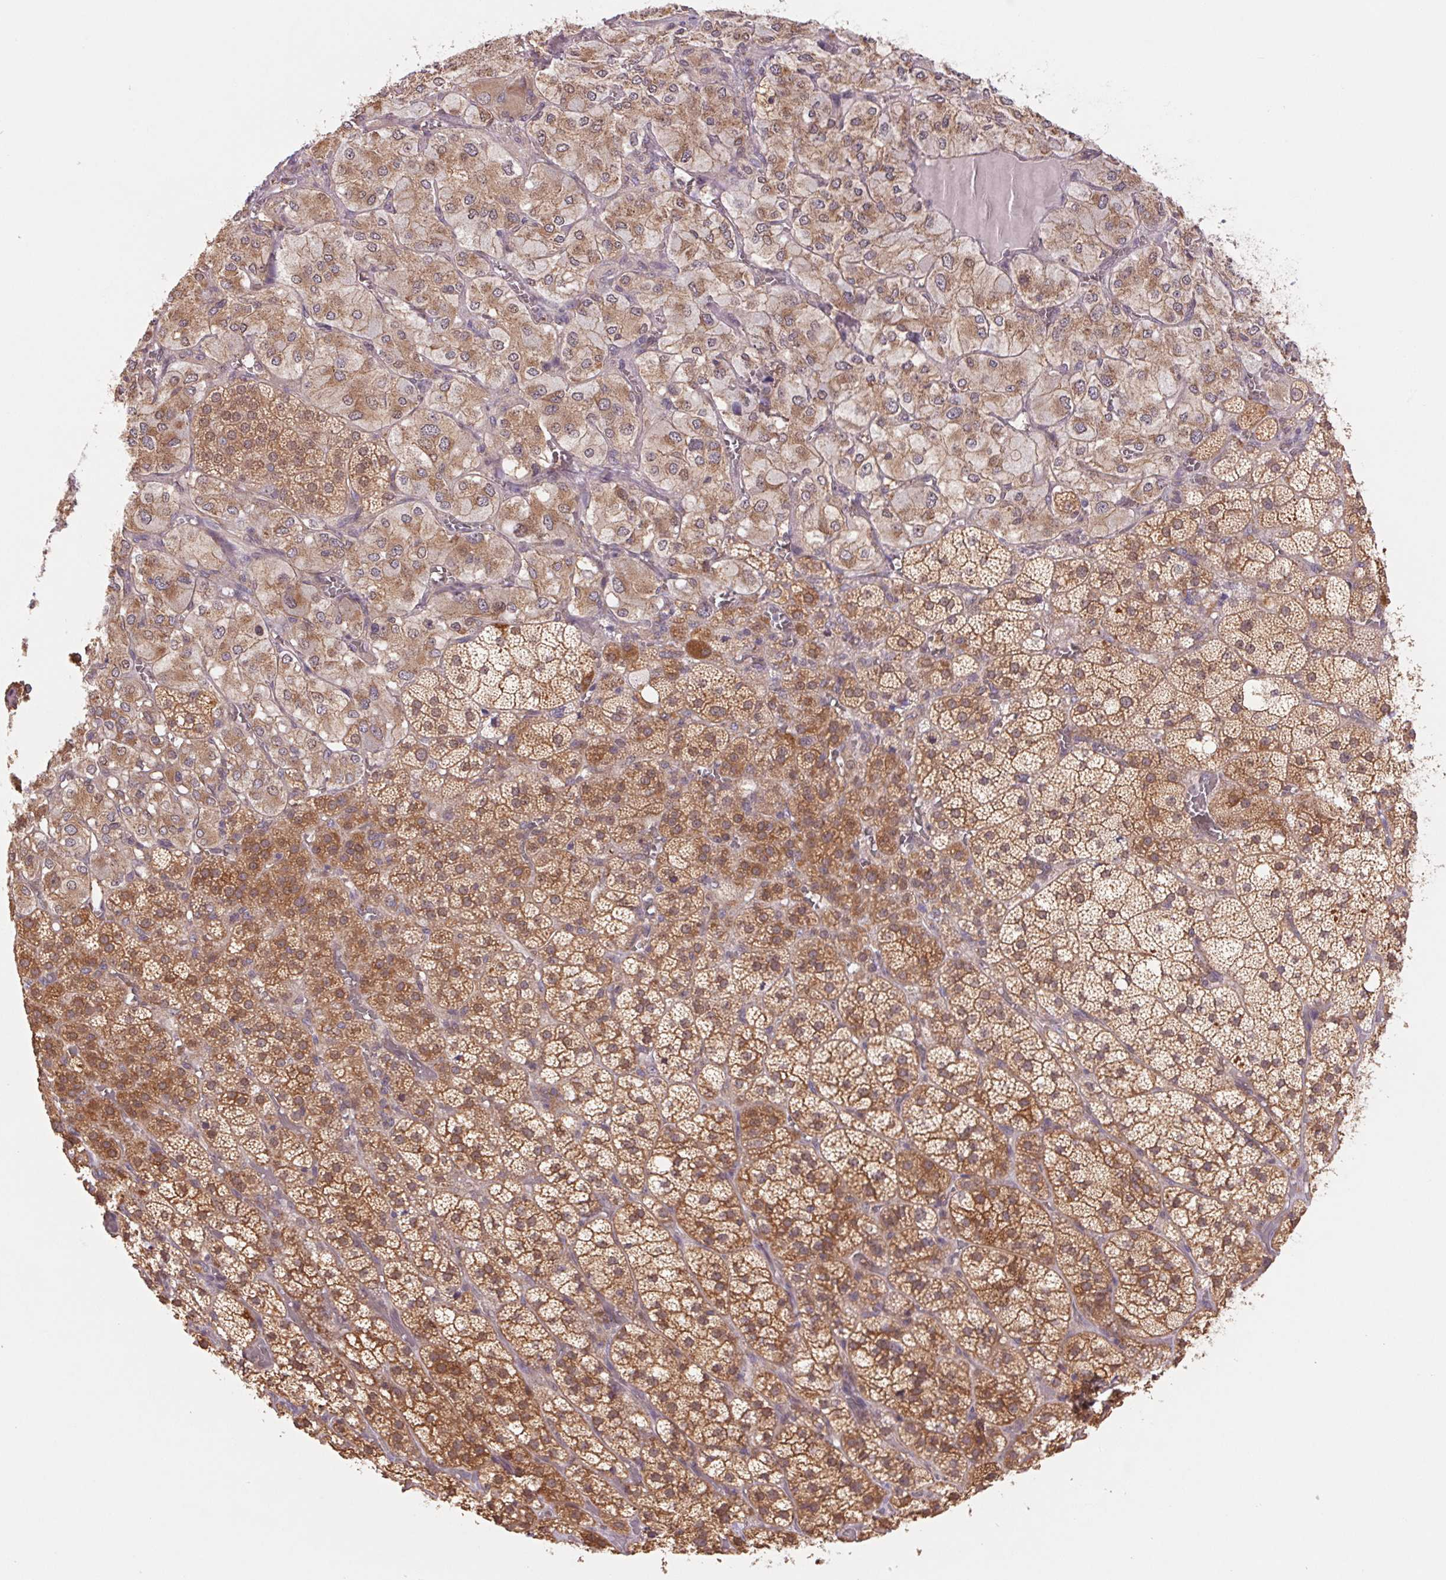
{"staining": {"intensity": "moderate", "quantity": ">75%", "location": "cytoplasmic/membranous"}, "tissue": "adrenal gland", "cell_type": "Glandular cells", "image_type": "normal", "snomed": [{"axis": "morphology", "description": "Normal tissue, NOS"}, {"axis": "topography", "description": "Adrenal gland"}], "caption": "Adrenal gland stained with DAB immunohistochemistry (IHC) displays medium levels of moderate cytoplasmic/membranous positivity in approximately >75% of glandular cells.", "gene": "RRM1", "patient": {"sex": "female", "age": 60}}